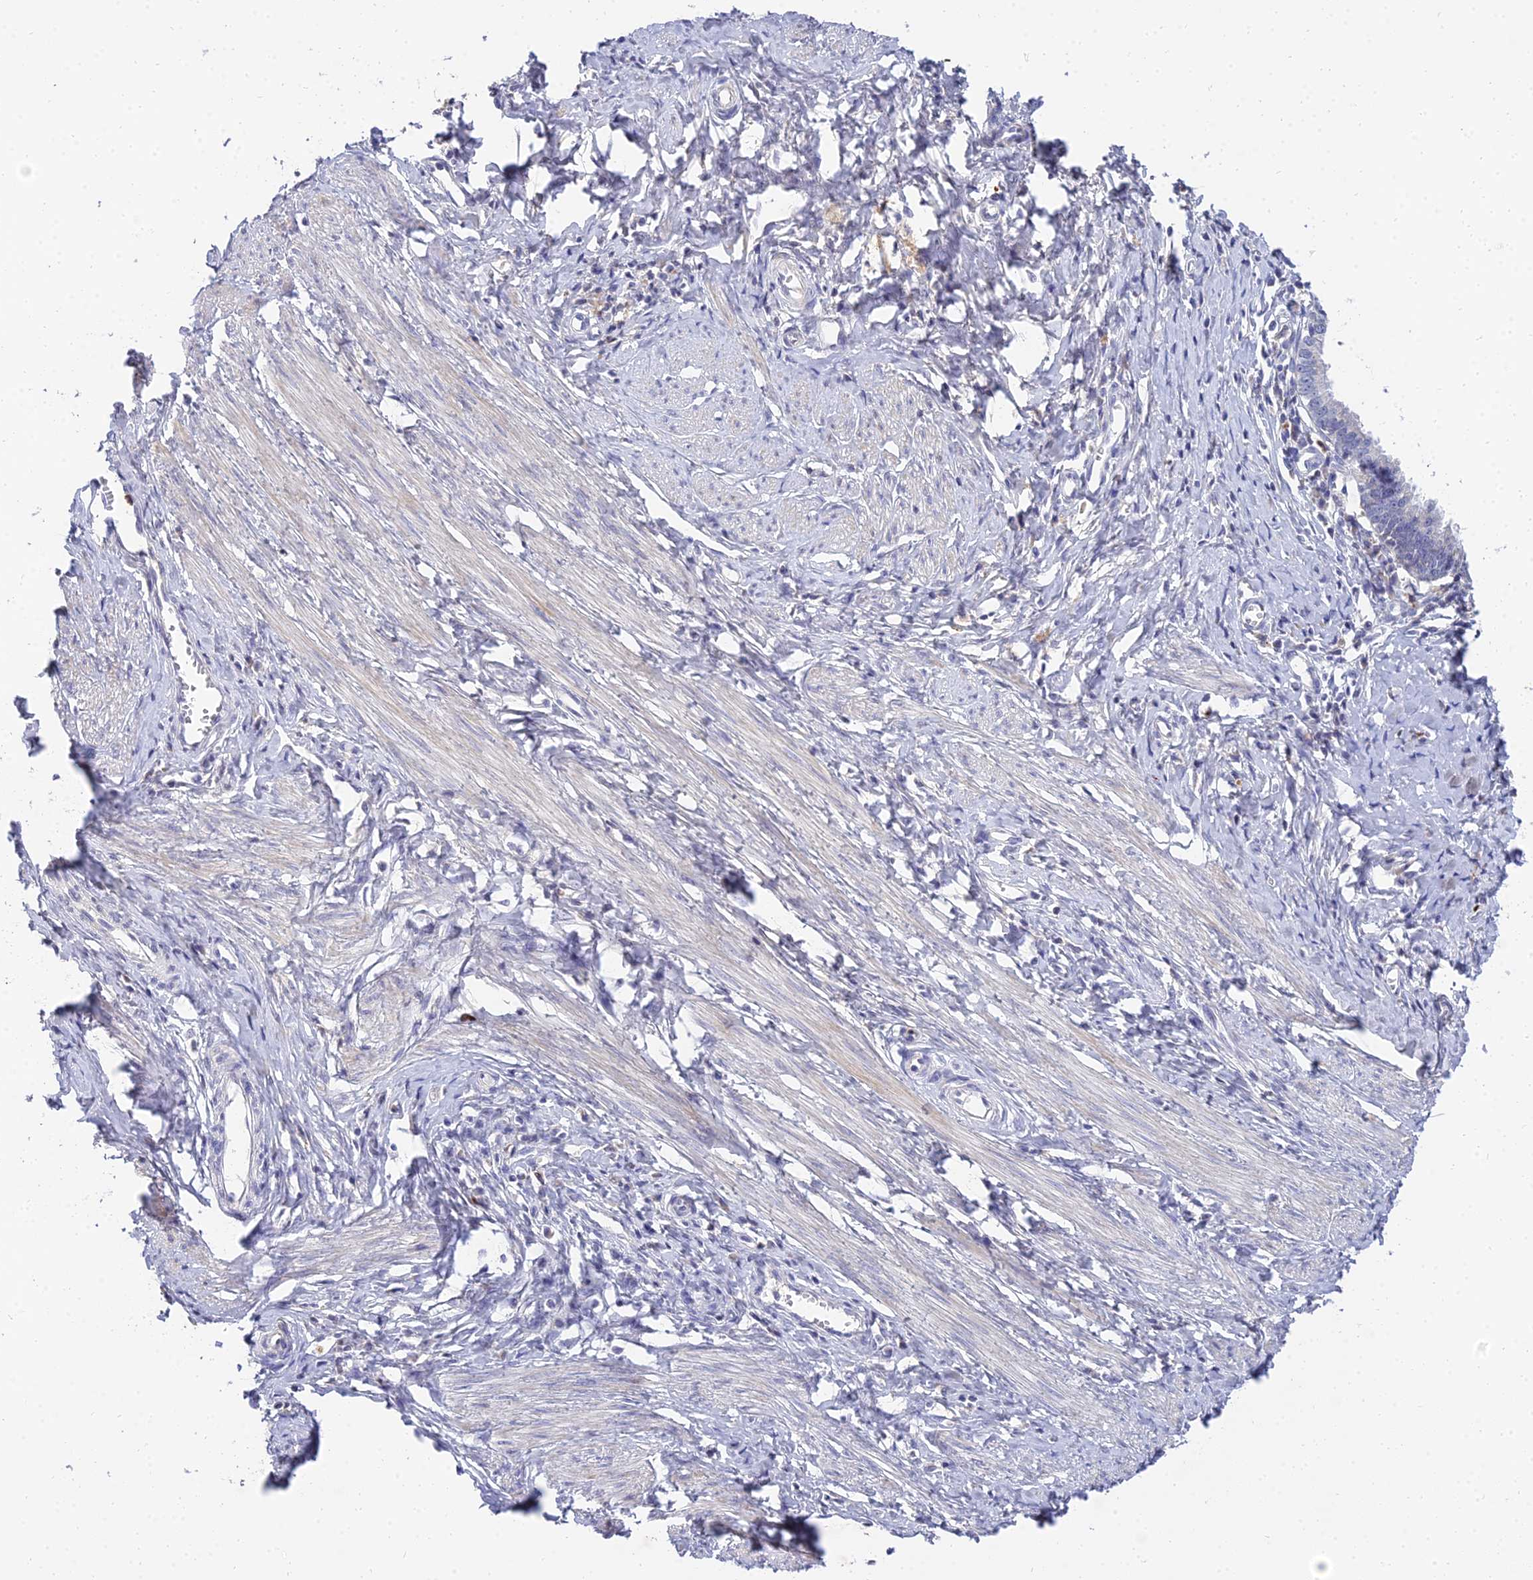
{"staining": {"intensity": "negative", "quantity": "none", "location": "none"}, "tissue": "cervical cancer", "cell_type": "Tumor cells", "image_type": "cancer", "snomed": [{"axis": "morphology", "description": "Adenocarcinoma, NOS"}, {"axis": "topography", "description": "Cervix"}], "caption": "High power microscopy image of an IHC photomicrograph of cervical cancer (adenocarcinoma), revealing no significant expression in tumor cells.", "gene": "VWC2L", "patient": {"sex": "female", "age": 36}}